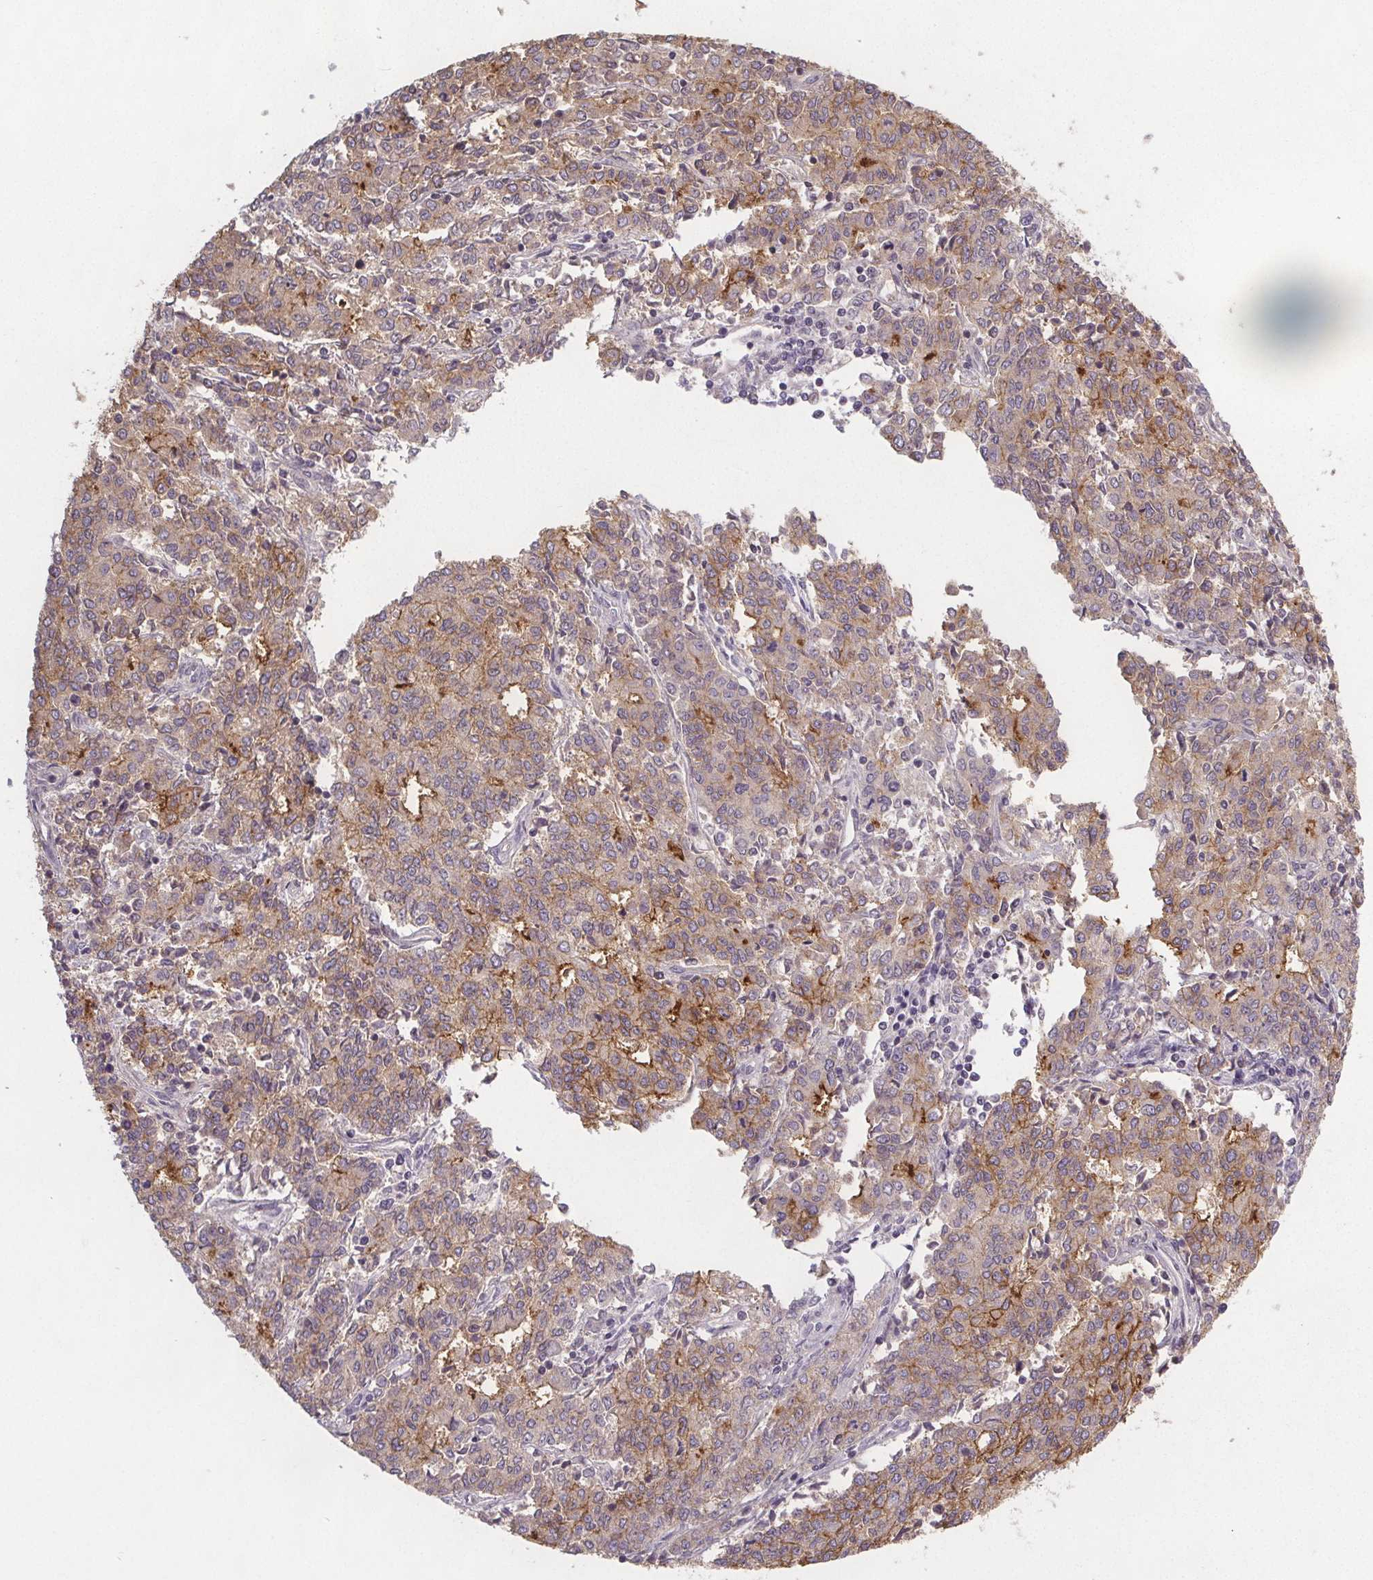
{"staining": {"intensity": "moderate", "quantity": "<25%", "location": "cytoplasmic/membranous"}, "tissue": "endometrial cancer", "cell_type": "Tumor cells", "image_type": "cancer", "snomed": [{"axis": "morphology", "description": "Adenocarcinoma, NOS"}, {"axis": "topography", "description": "Endometrium"}], "caption": "Endometrial cancer (adenocarcinoma) tissue exhibits moderate cytoplasmic/membranous staining in approximately <25% of tumor cells", "gene": "SLC26A2", "patient": {"sex": "female", "age": 50}}